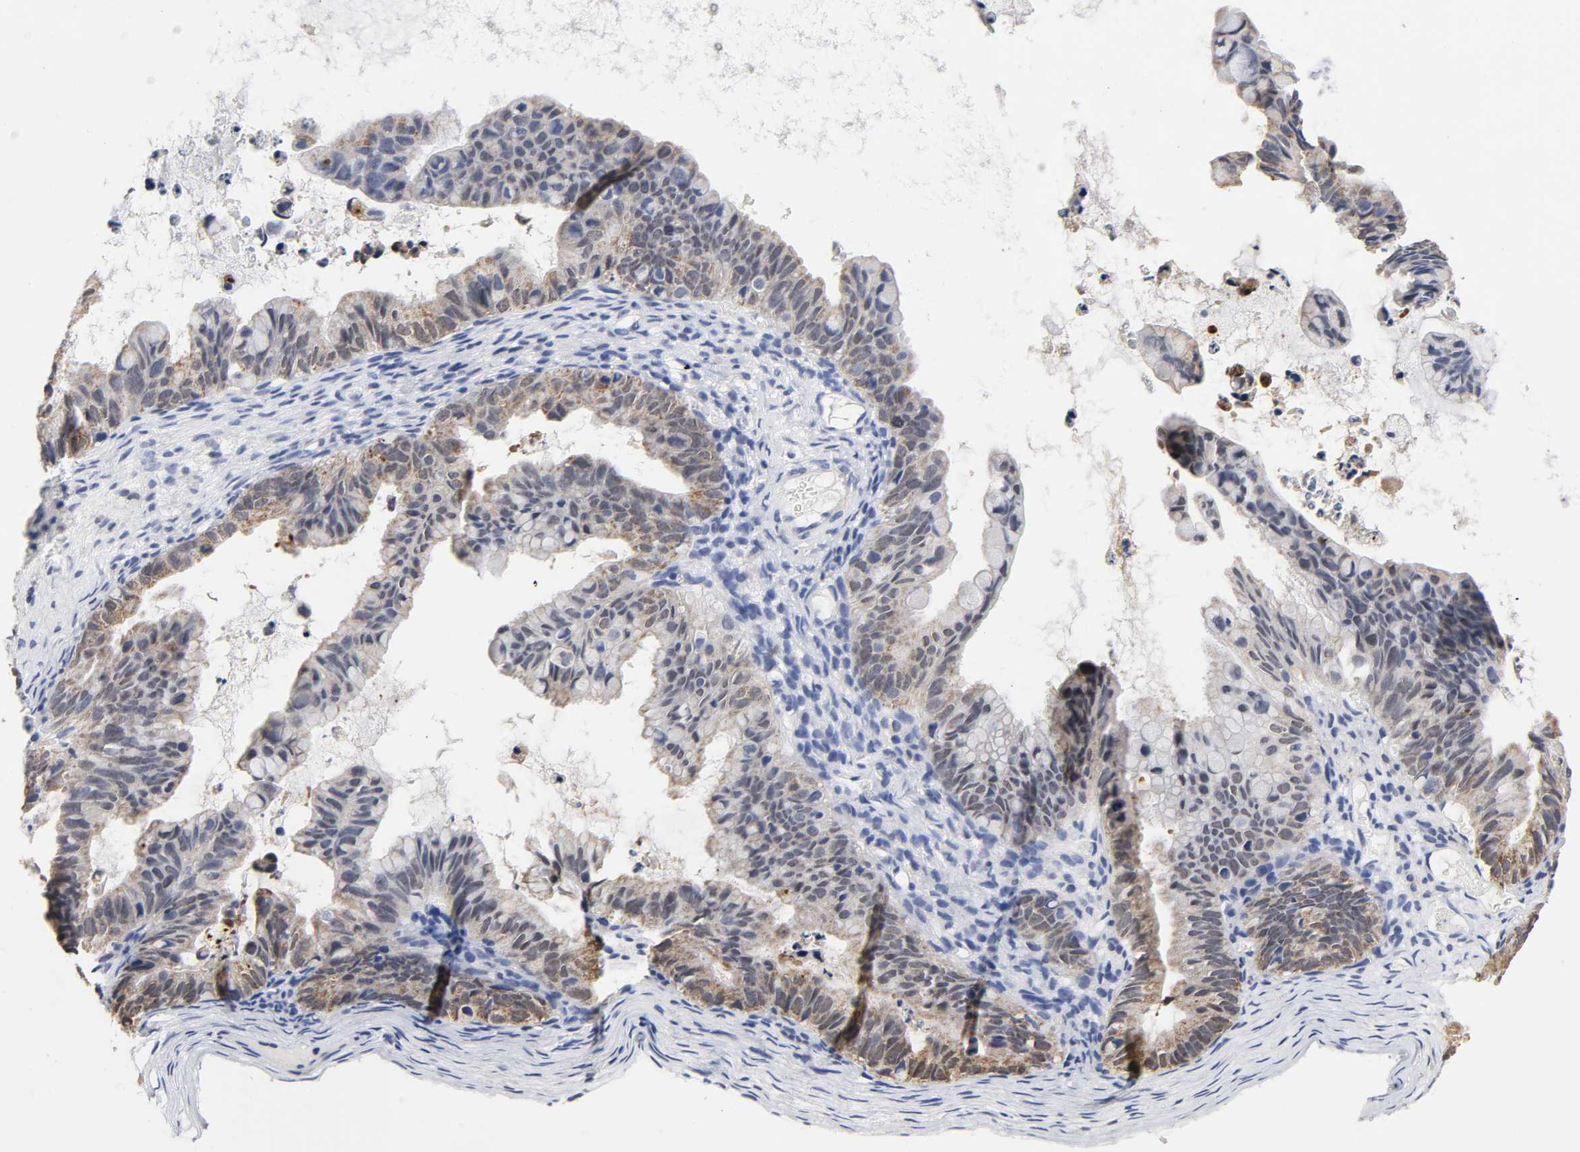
{"staining": {"intensity": "moderate", "quantity": ">75%", "location": "cytoplasmic/membranous"}, "tissue": "ovarian cancer", "cell_type": "Tumor cells", "image_type": "cancer", "snomed": [{"axis": "morphology", "description": "Cystadenocarcinoma, mucinous, NOS"}, {"axis": "topography", "description": "Ovary"}], "caption": "DAB immunohistochemical staining of mucinous cystadenocarcinoma (ovarian) shows moderate cytoplasmic/membranous protein staining in about >75% of tumor cells.", "gene": "GRHL2", "patient": {"sex": "female", "age": 36}}